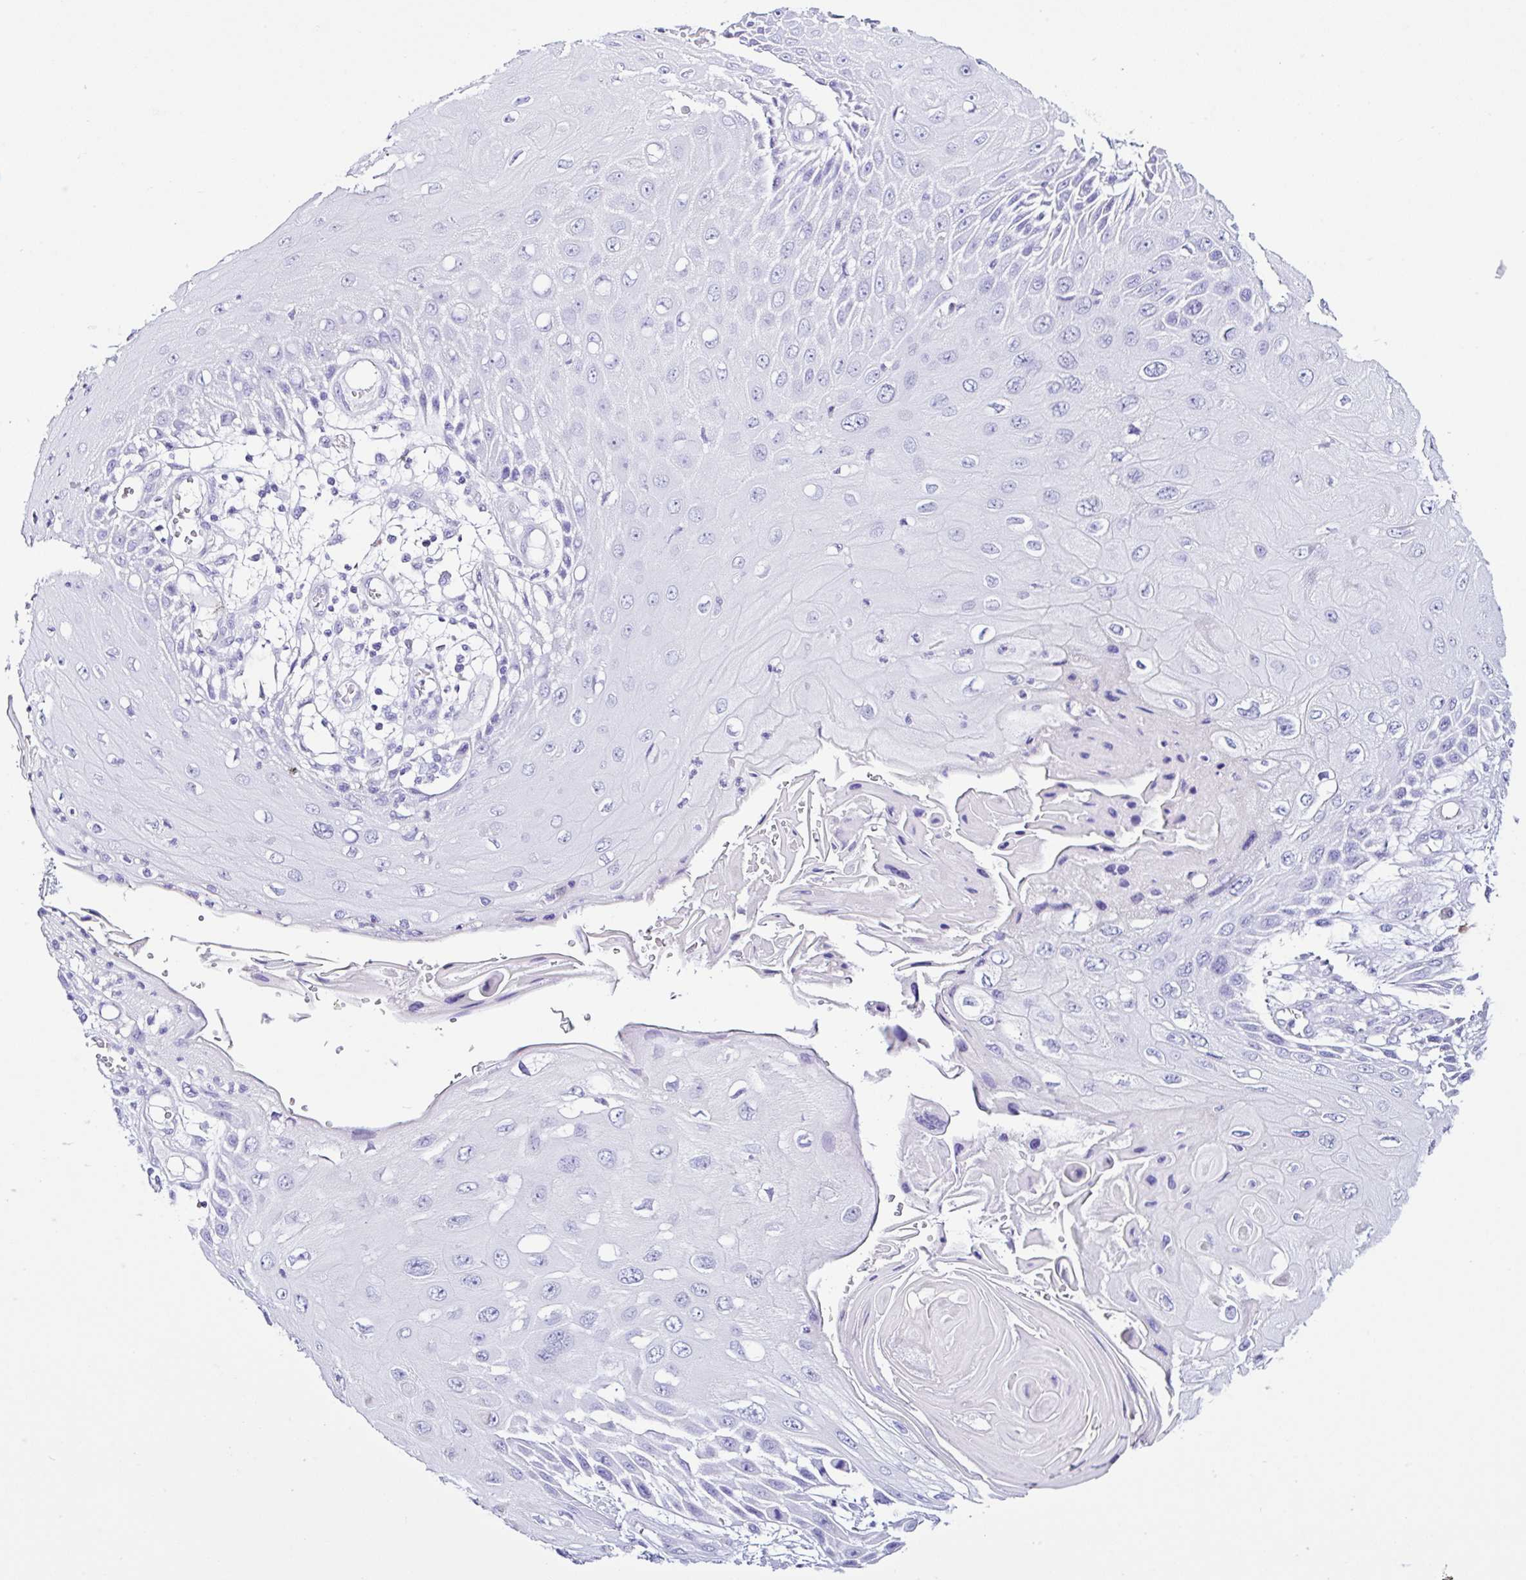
{"staining": {"intensity": "negative", "quantity": "none", "location": "none"}, "tissue": "skin cancer", "cell_type": "Tumor cells", "image_type": "cancer", "snomed": [{"axis": "morphology", "description": "Squamous cell carcinoma, NOS"}, {"axis": "topography", "description": "Skin"}, {"axis": "topography", "description": "Vulva"}], "caption": "Immunohistochemistry (IHC) photomicrograph of neoplastic tissue: human skin squamous cell carcinoma stained with DAB demonstrates no significant protein expression in tumor cells.", "gene": "PIGF", "patient": {"sex": "female", "age": 44}}